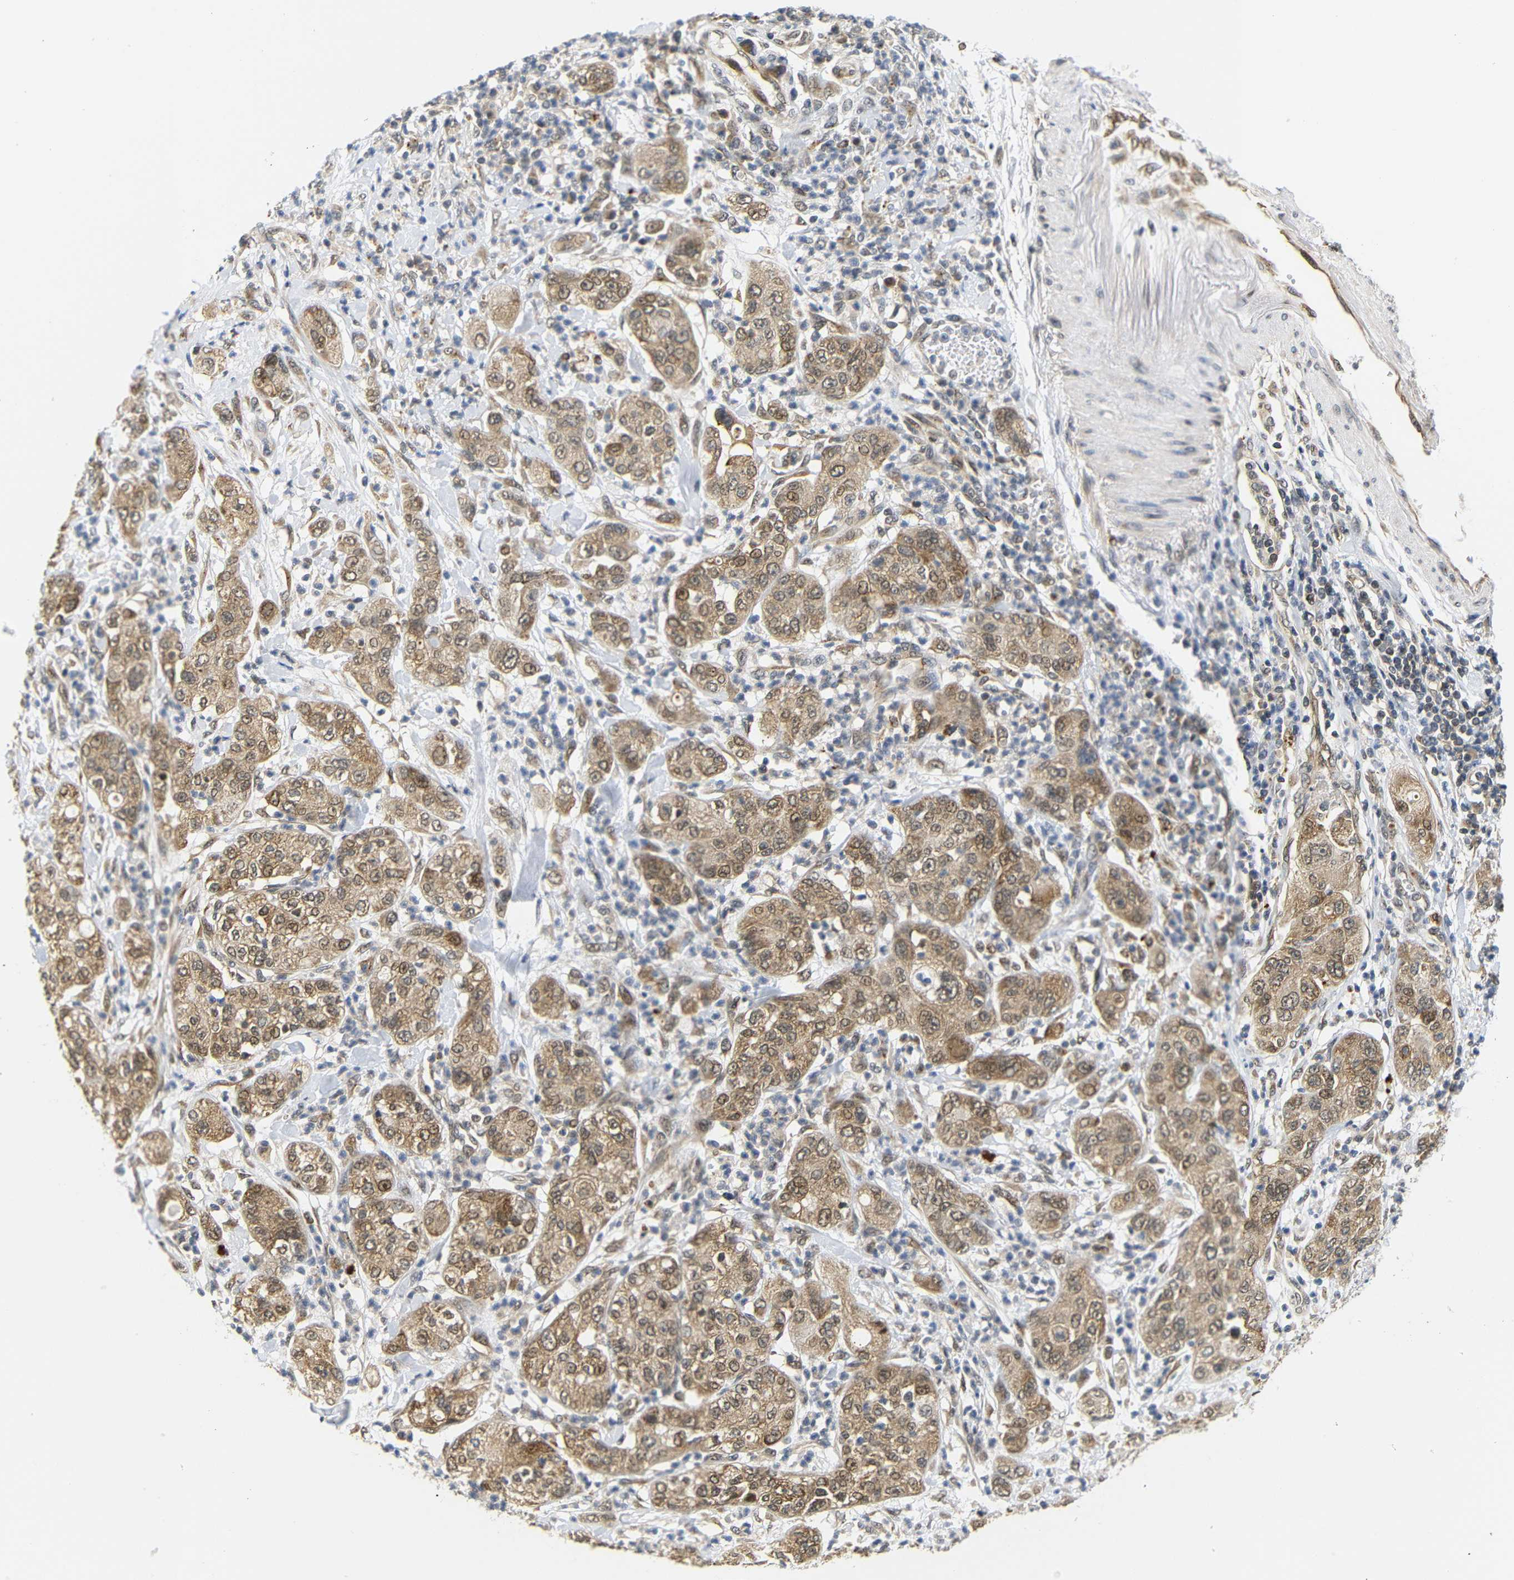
{"staining": {"intensity": "moderate", "quantity": ">75%", "location": "cytoplasmic/membranous,nuclear"}, "tissue": "pancreatic cancer", "cell_type": "Tumor cells", "image_type": "cancer", "snomed": [{"axis": "morphology", "description": "Adenocarcinoma, NOS"}, {"axis": "topography", "description": "Pancreas"}], "caption": "Protein staining of pancreatic cancer tissue displays moderate cytoplasmic/membranous and nuclear staining in approximately >75% of tumor cells.", "gene": "GJA5", "patient": {"sex": "female", "age": 78}}